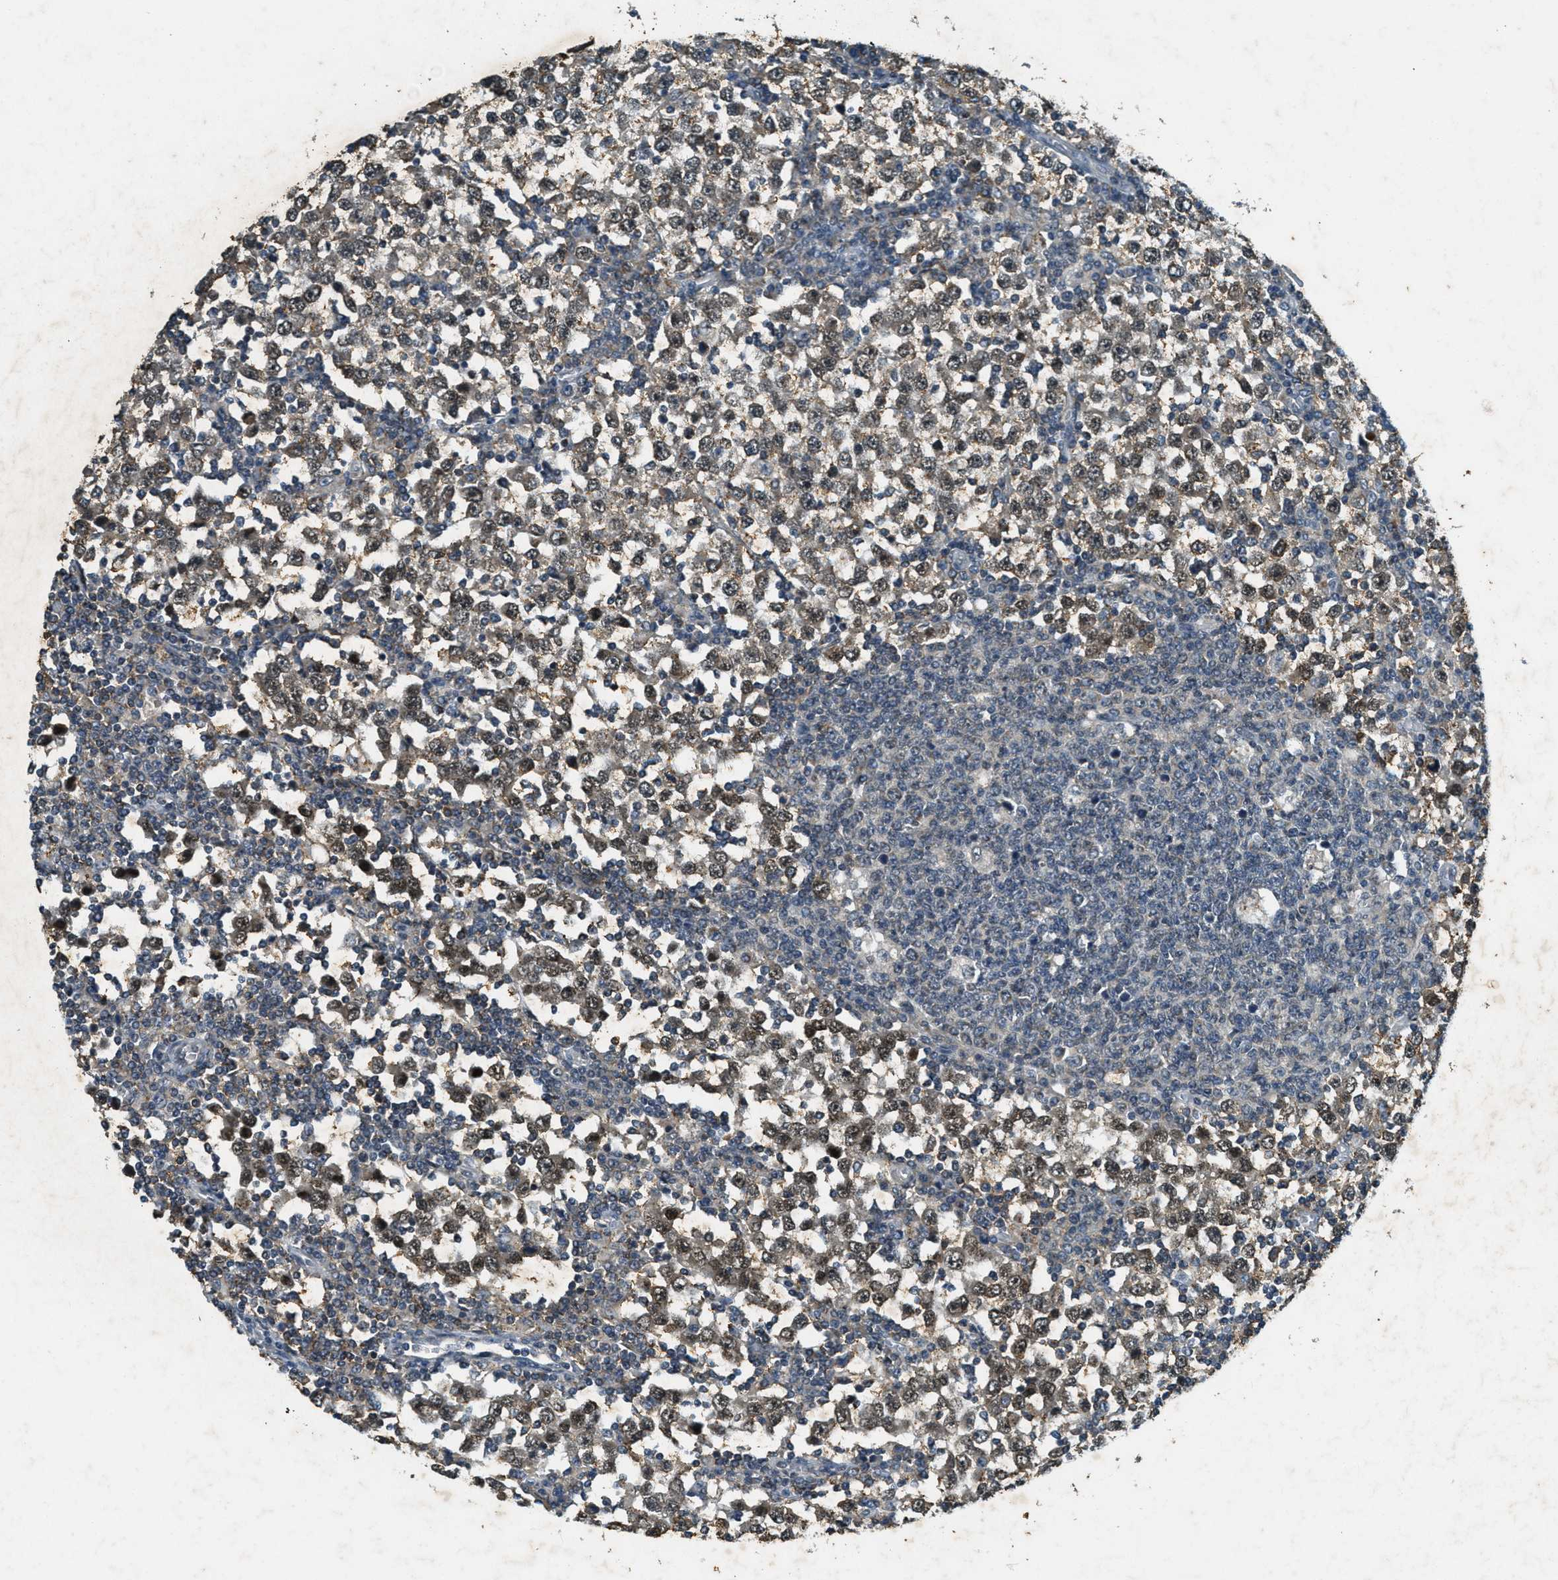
{"staining": {"intensity": "moderate", "quantity": ">75%", "location": "cytoplasmic/membranous,nuclear"}, "tissue": "testis cancer", "cell_type": "Tumor cells", "image_type": "cancer", "snomed": [{"axis": "morphology", "description": "Seminoma, NOS"}, {"axis": "topography", "description": "Testis"}], "caption": "The photomicrograph shows staining of testis cancer (seminoma), revealing moderate cytoplasmic/membranous and nuclear protein staining (brown color) within tumor cells. The staining is performed using DAB brown chromogen to label protein expression. The nuclei are counter-stained blue using hematoxylin.", "gene": "TCF20", "patient": {"sex": "male", "age": 65}}